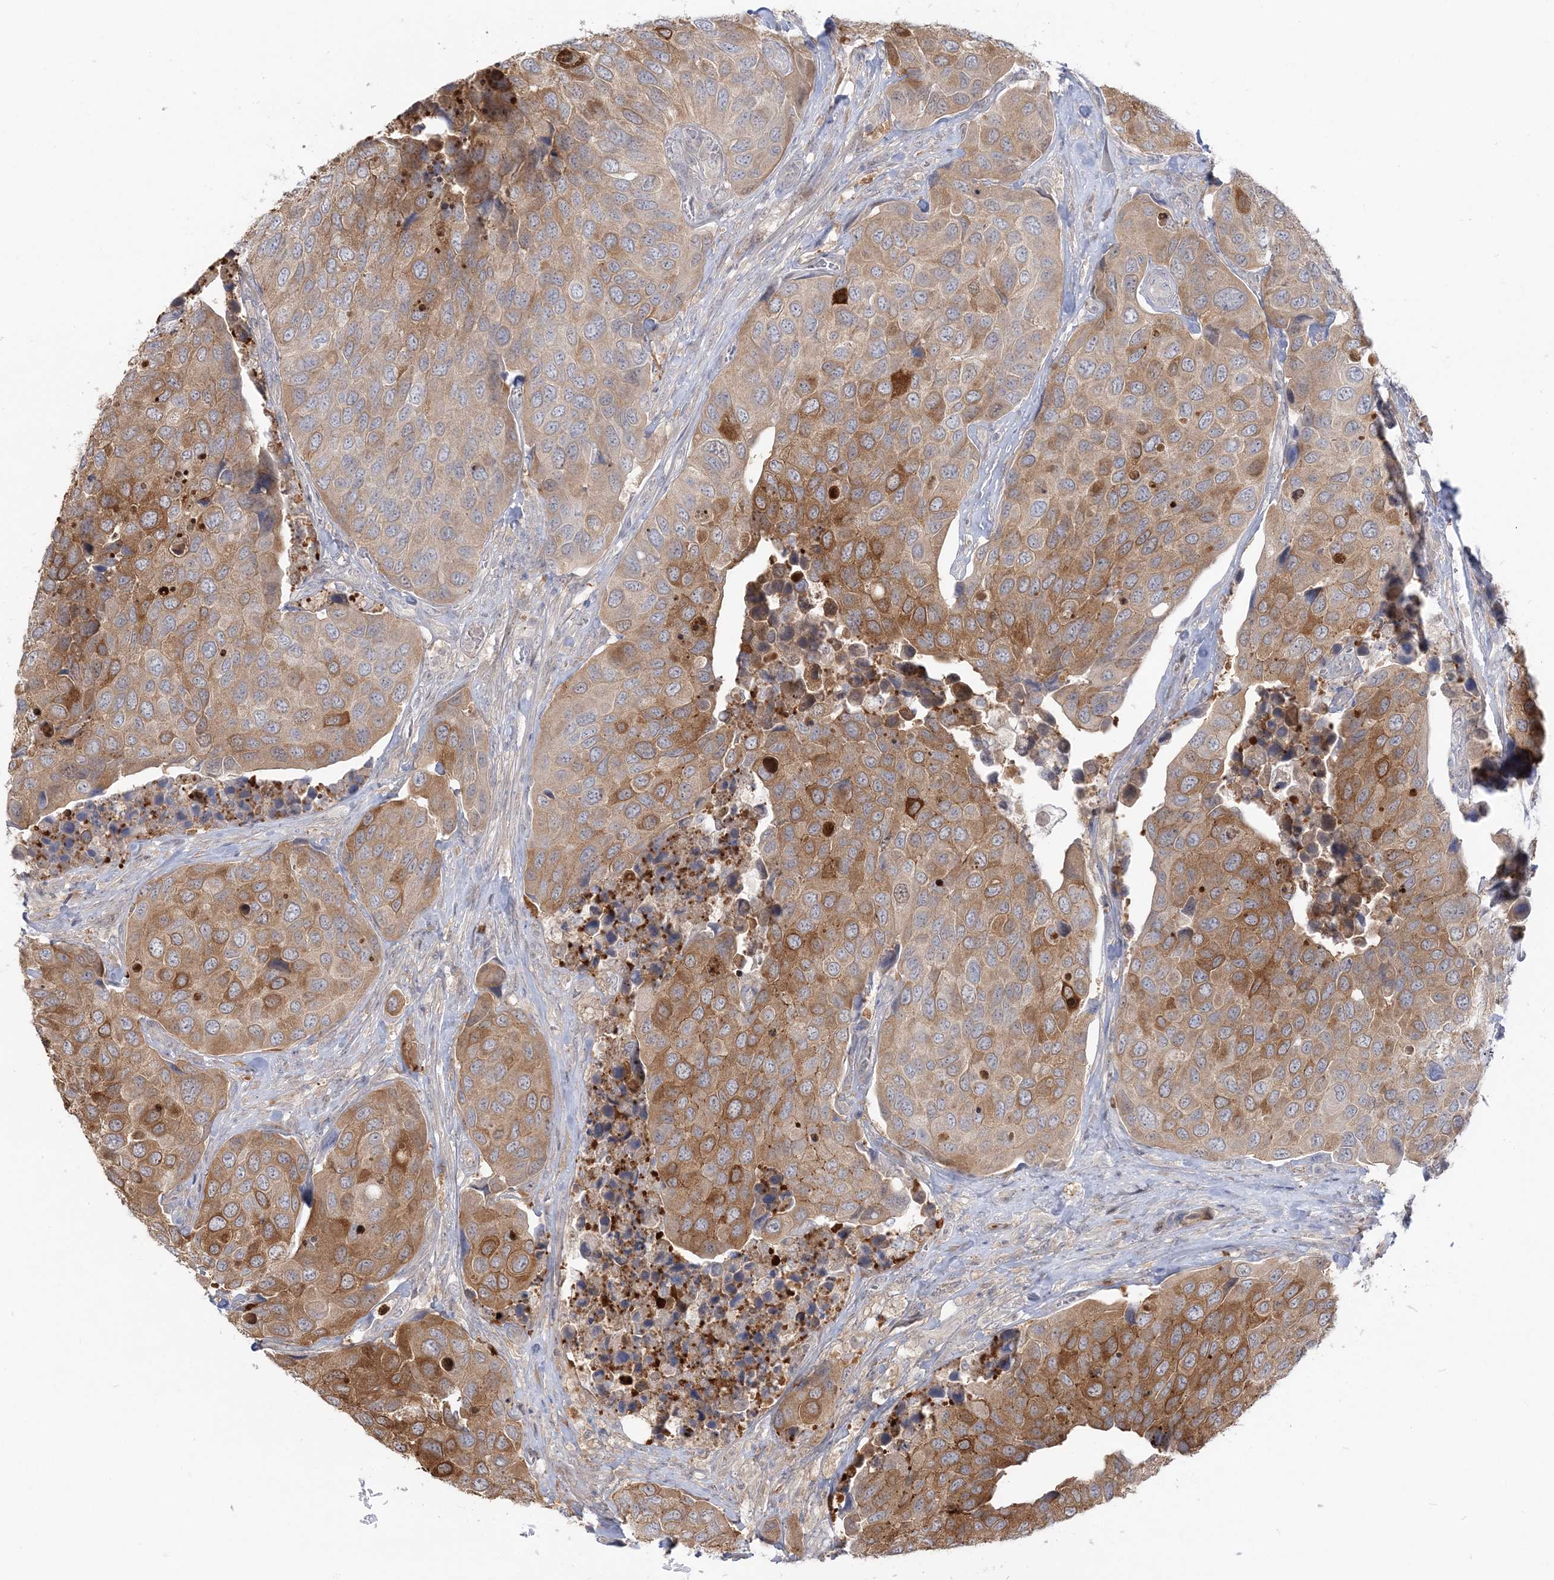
{"staining": {"intensity": "moderate", "quantity": ">75%", "location": "cytoplasmic/membranous"}, "tissue": "urothelial cancer", "cell_type": "Tumor cells", "image_type": "cancer", "snomed": [{"axis": "morphology", "description": "Urothelial carcinoma, High grade"}, {"axis": "topography", "description": "Urinary bladder"}], "caption": "Immunohistochemical staining of human urothelial carcinoma (high-grade) shows medium levels of moderate cytoplasmic/membranous protein staining in approximately >75% of tumor cells.", "gene": "THADA", "patient": {"sex": "male", "age": 74}}